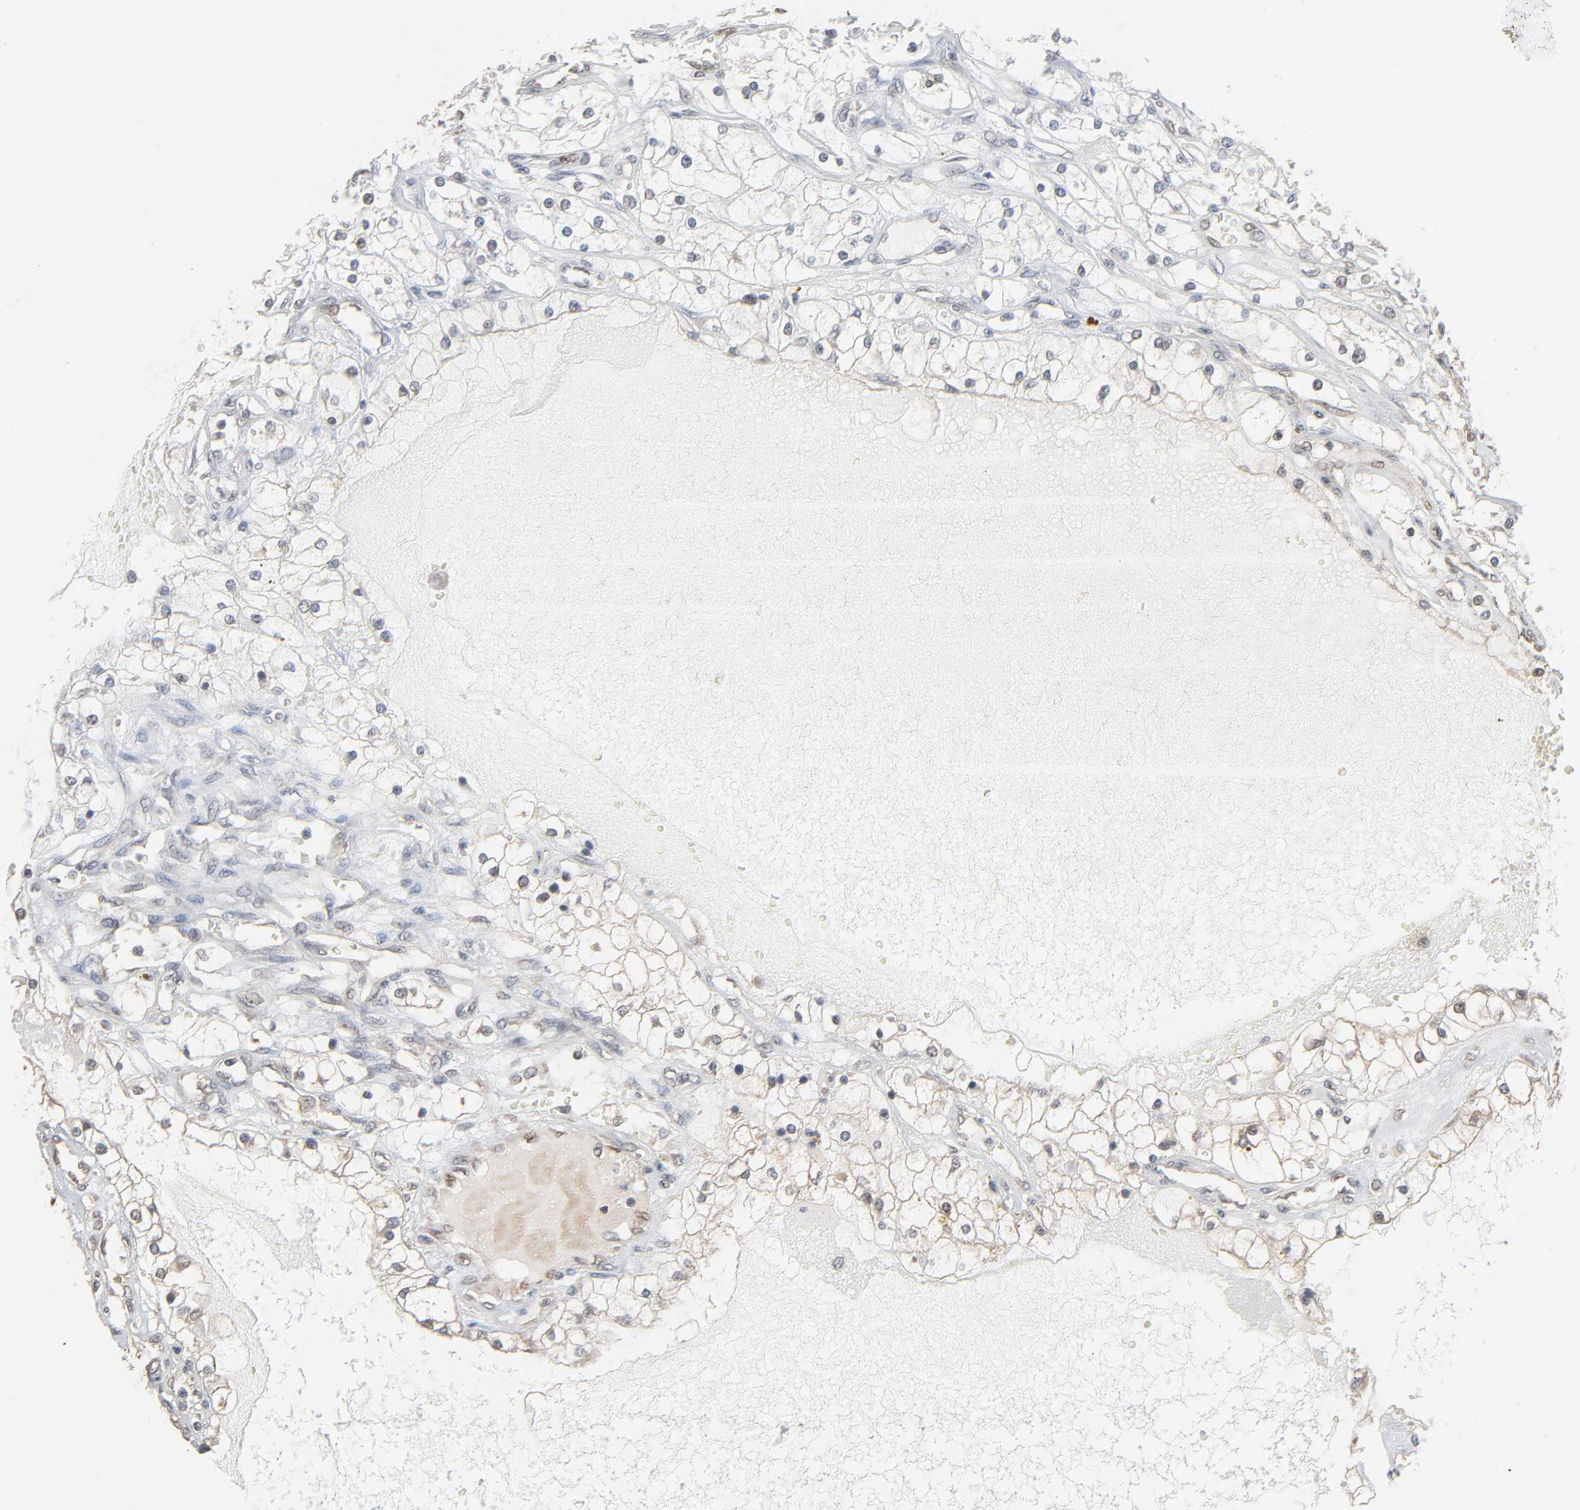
{"staining": {"intensity": "weak", "quantity": "<25%", "location": "cytoplasmic/membranous,nuclear"}, "tissue": "renal cancer", "cell_type": "Tumor cells", "image_type": "cancer", "snomed": [{"axis": "morphology", "description": "Adenocarcinoma, NOS"}, {"axis": "topography", "description": "Kidney"}], "caption": "High magnification brightfield microscopy of renal cancer (adenocarcinoma) stained with DAB (3,3'-diaminobenzidine) (brown) and counterstained with hematoxylin (blue): tumor cells show no significant staining.", "gene": "CCT5", "patient": {"sex": "male", "age": 61}}